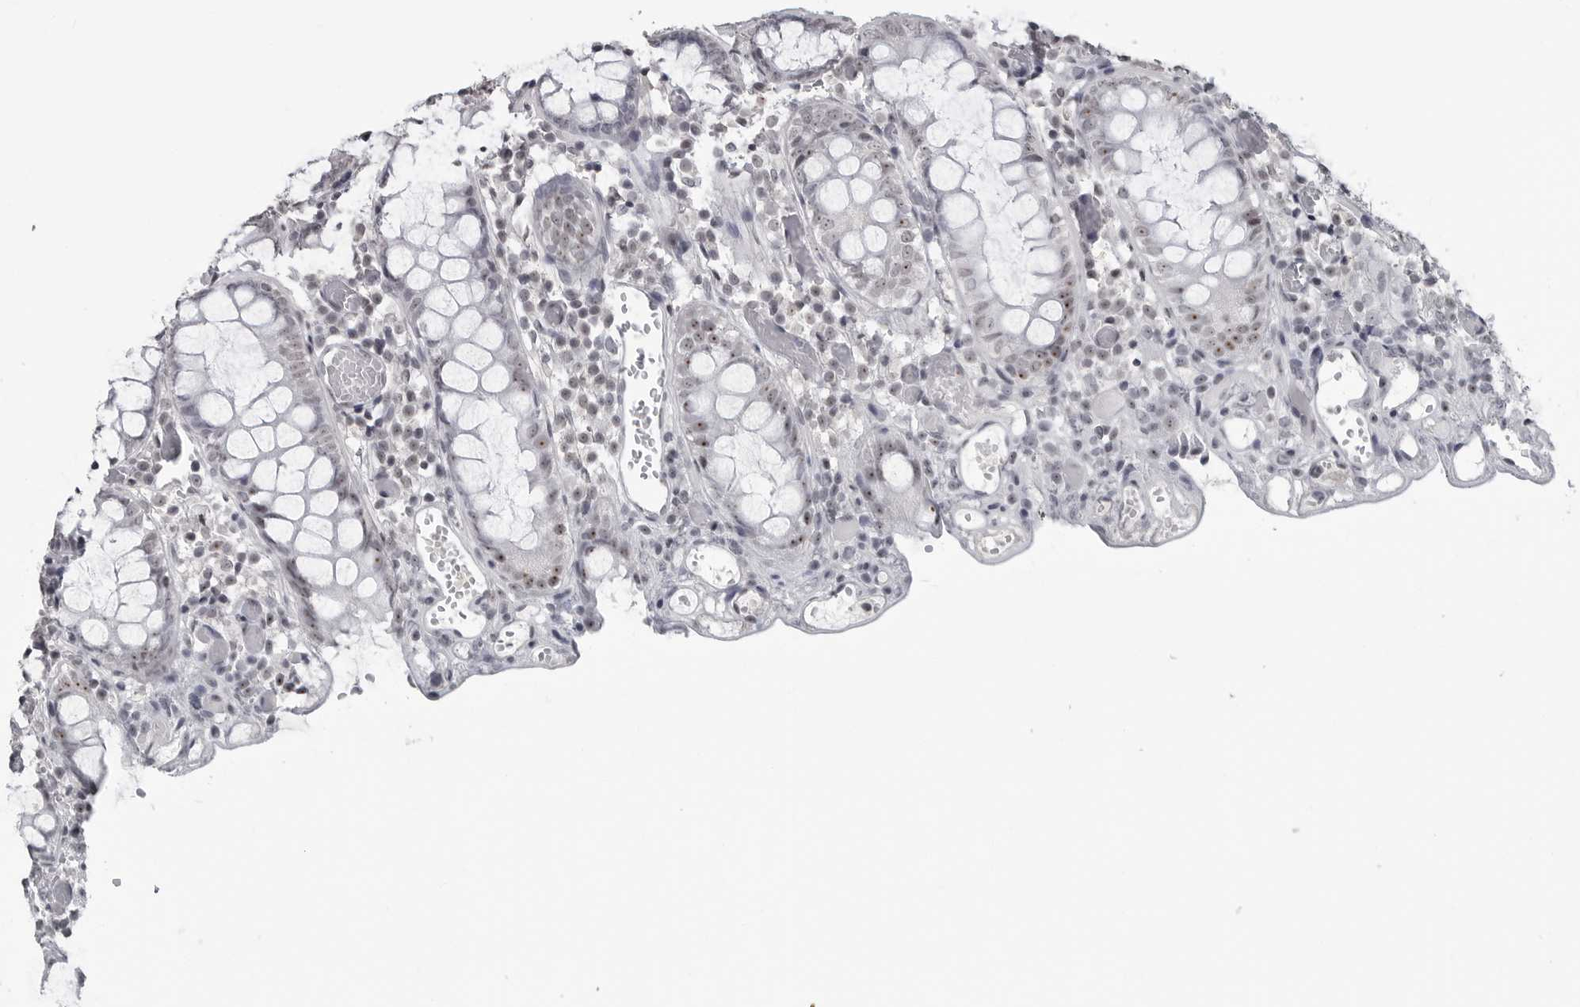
{"staining": {"intensity": "negative", "quantity": "none", "location": "none"}, "tissue": "colon", "cell_type": "Endothelial cells", "image_type": "normal", "snomed": [{"axis": "morphology", "description": "Normal tissue, NOS"}, {"axis": "topography", "description": "Colon"}], "caption": "Photomicrograph shows no significant protein positivity in endothelial cells of normal colon.", "gene": "DDX54", "patient": {"sex": "male", "age": 14}}